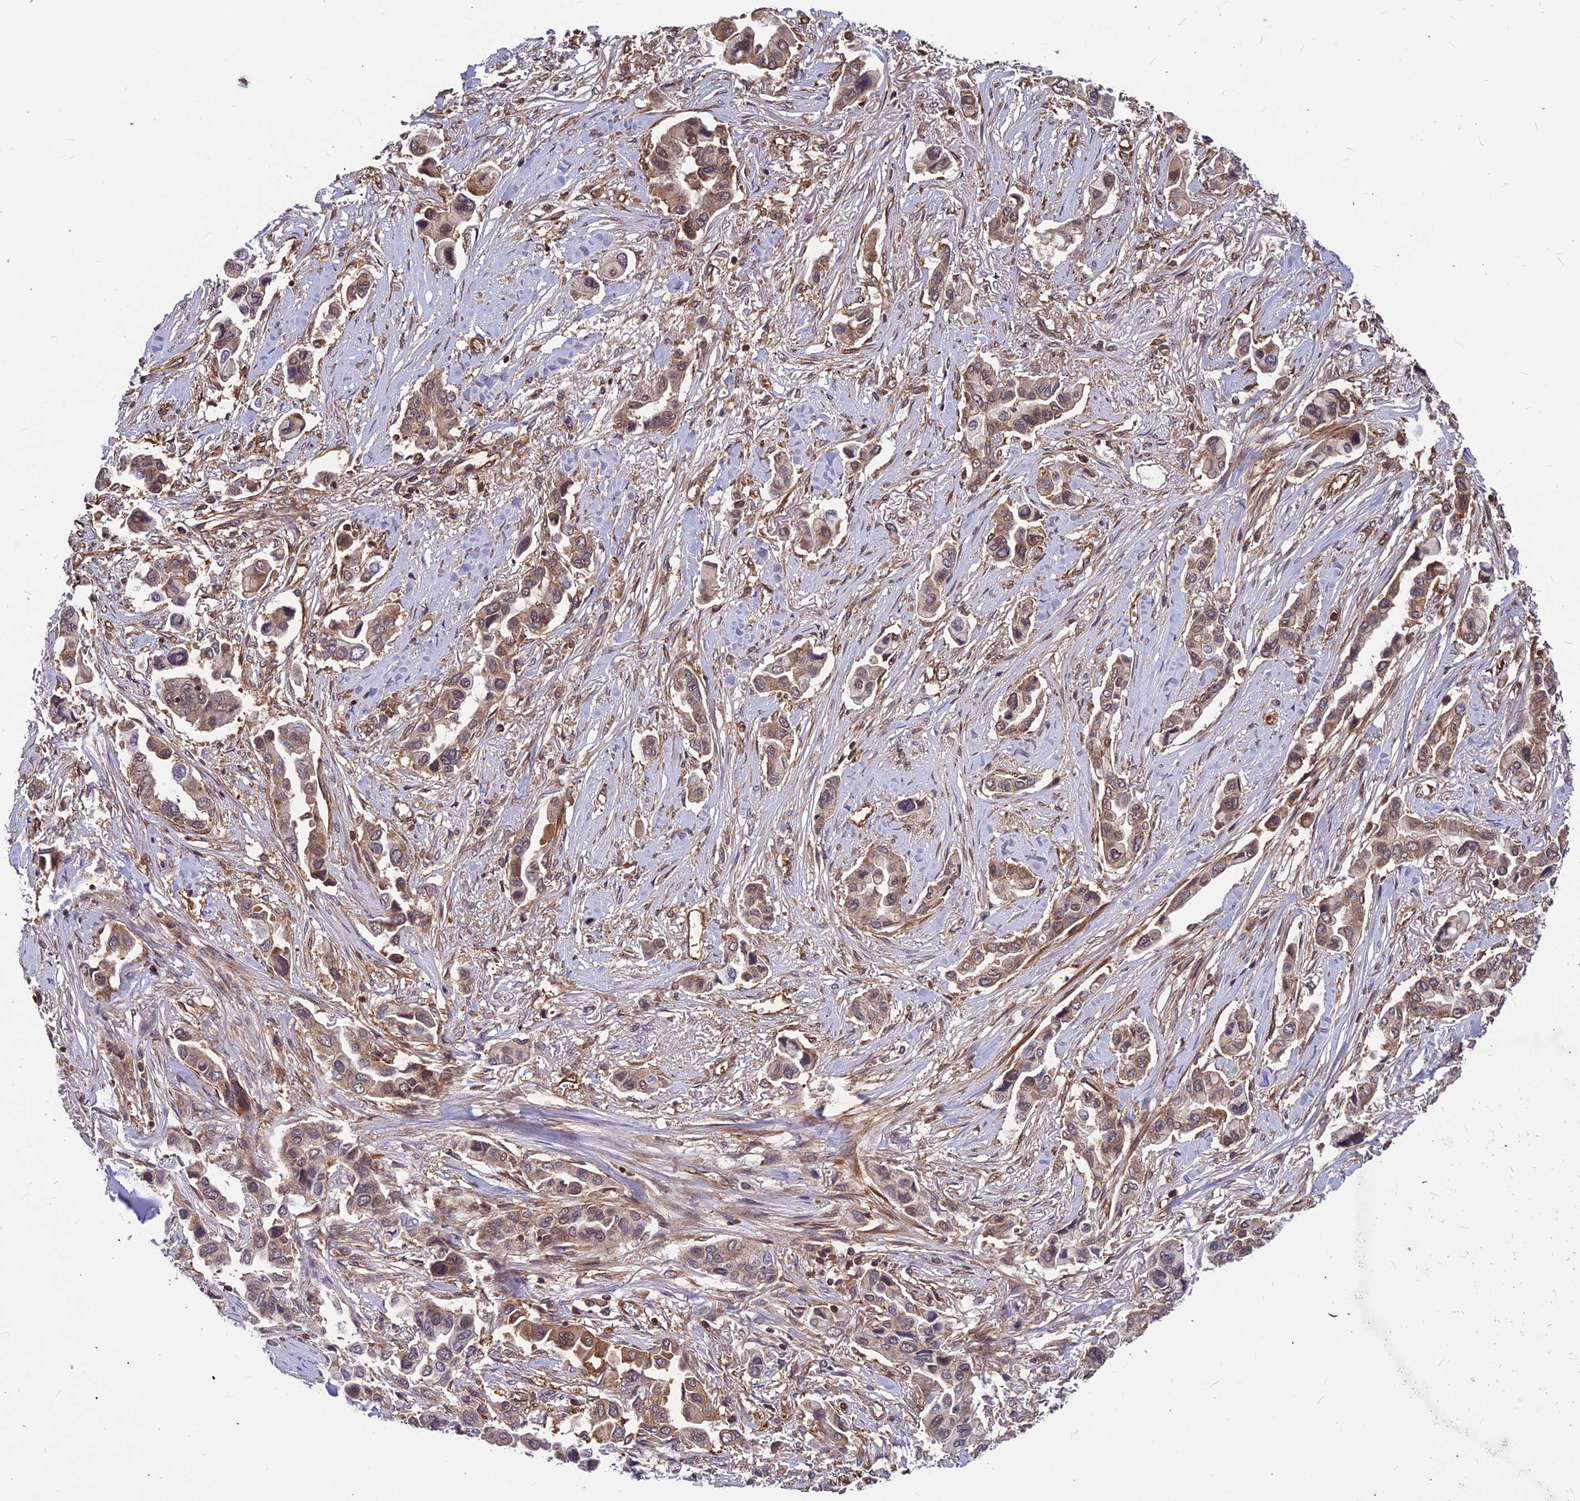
{"staining": {"intensity": "weak", "quantity": ">75%", "location": "cytoplasmic/membranous"}, "tissue": "lung cancer", "cell_type": "Tumor cells", "image_type": "cancer", "snomed": [{"axis": "morphology", "description": "Adenocarcinoma, NOS"}, {"axis": "topography", "description": "Lung"}], "caption": "Tumor cells reveal weak cytoplasmic/membranous staining in approximately >75% of cells in adenocarcinoma (lung).", "gene": "ZNF467", "patient": {"sex": "female", "age": 76}}